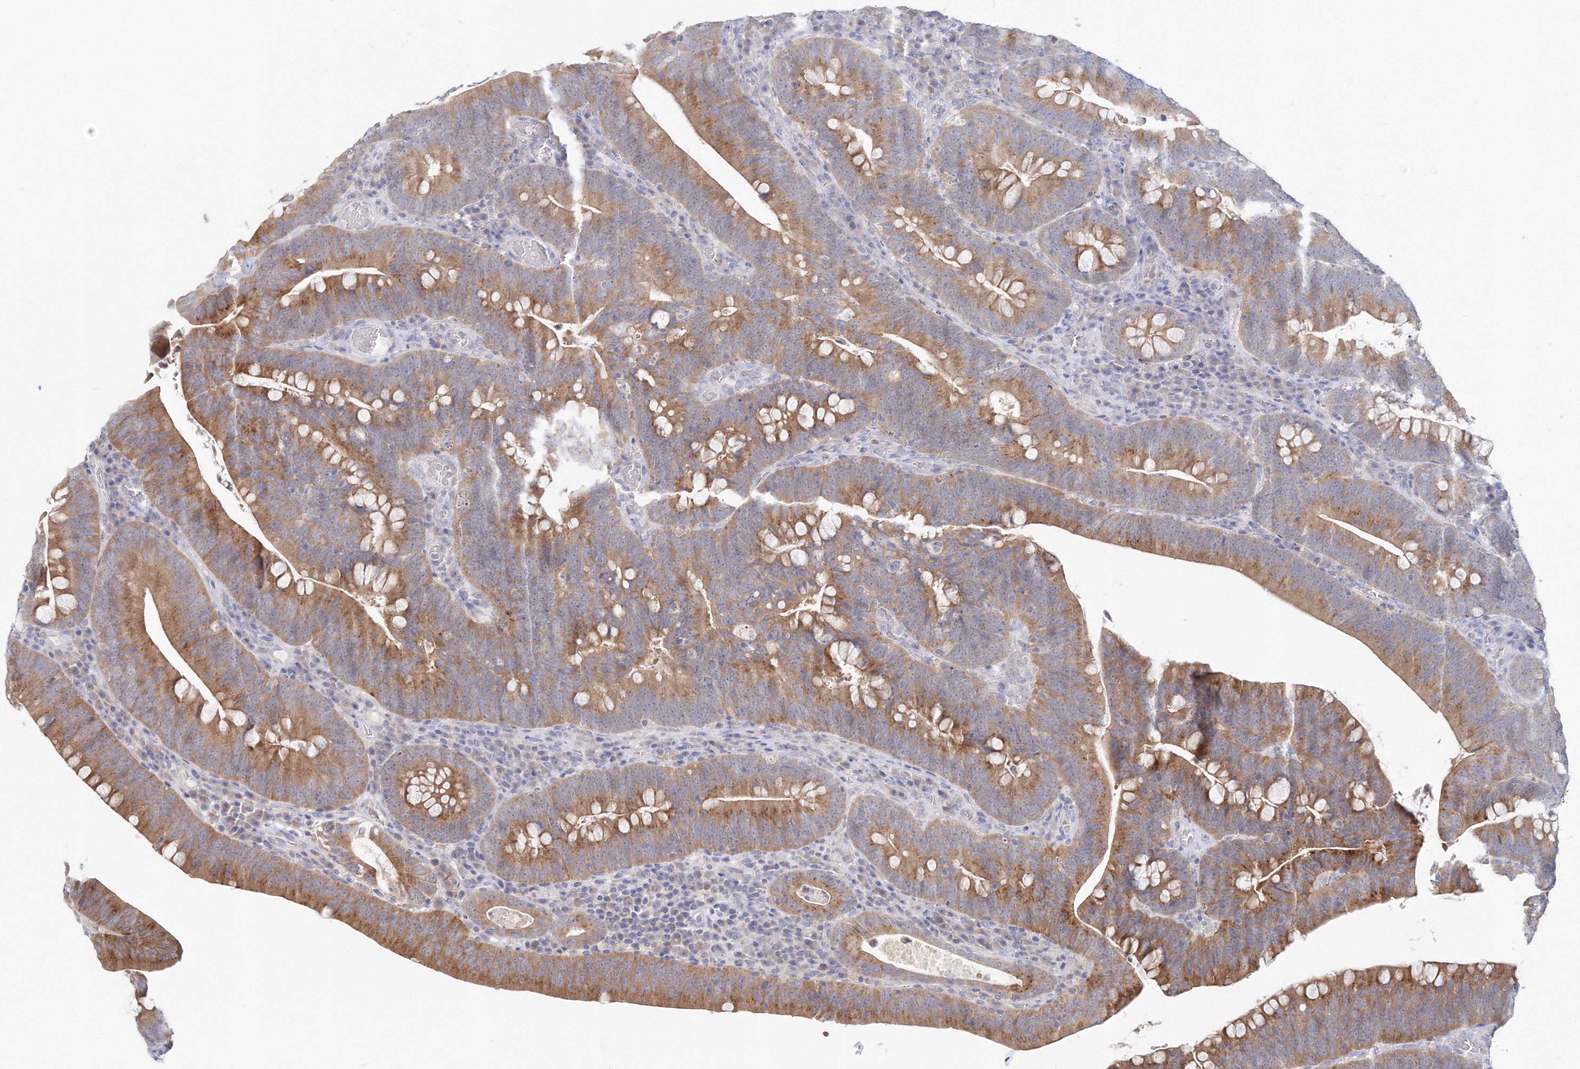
{"staining": {"intensity": "moderate", "quantity": ">75%", "location": "cytoplasmic/membranous"}, "tissue": "colorectal cancer", "cell_type": "Tumor cells", "image_type": "cancer", "snomed": [{"axis": "morphology", "description": "Normal tissue, NOS"}, {"axis": "topography", "description": "Colon"}], "caption": "IHC photomicrograph of neoplastic tissue: human colorectal cancer stained using immunohistochemistry demonstrates medium levels of moderate protein expression localized specifically in the cytoplasmic/membranous of tumor cells, appearing as a cytoplasmic/membranous brown color.", "gene": "TACC2", "patient": {"sex": "female", "age": 82}}